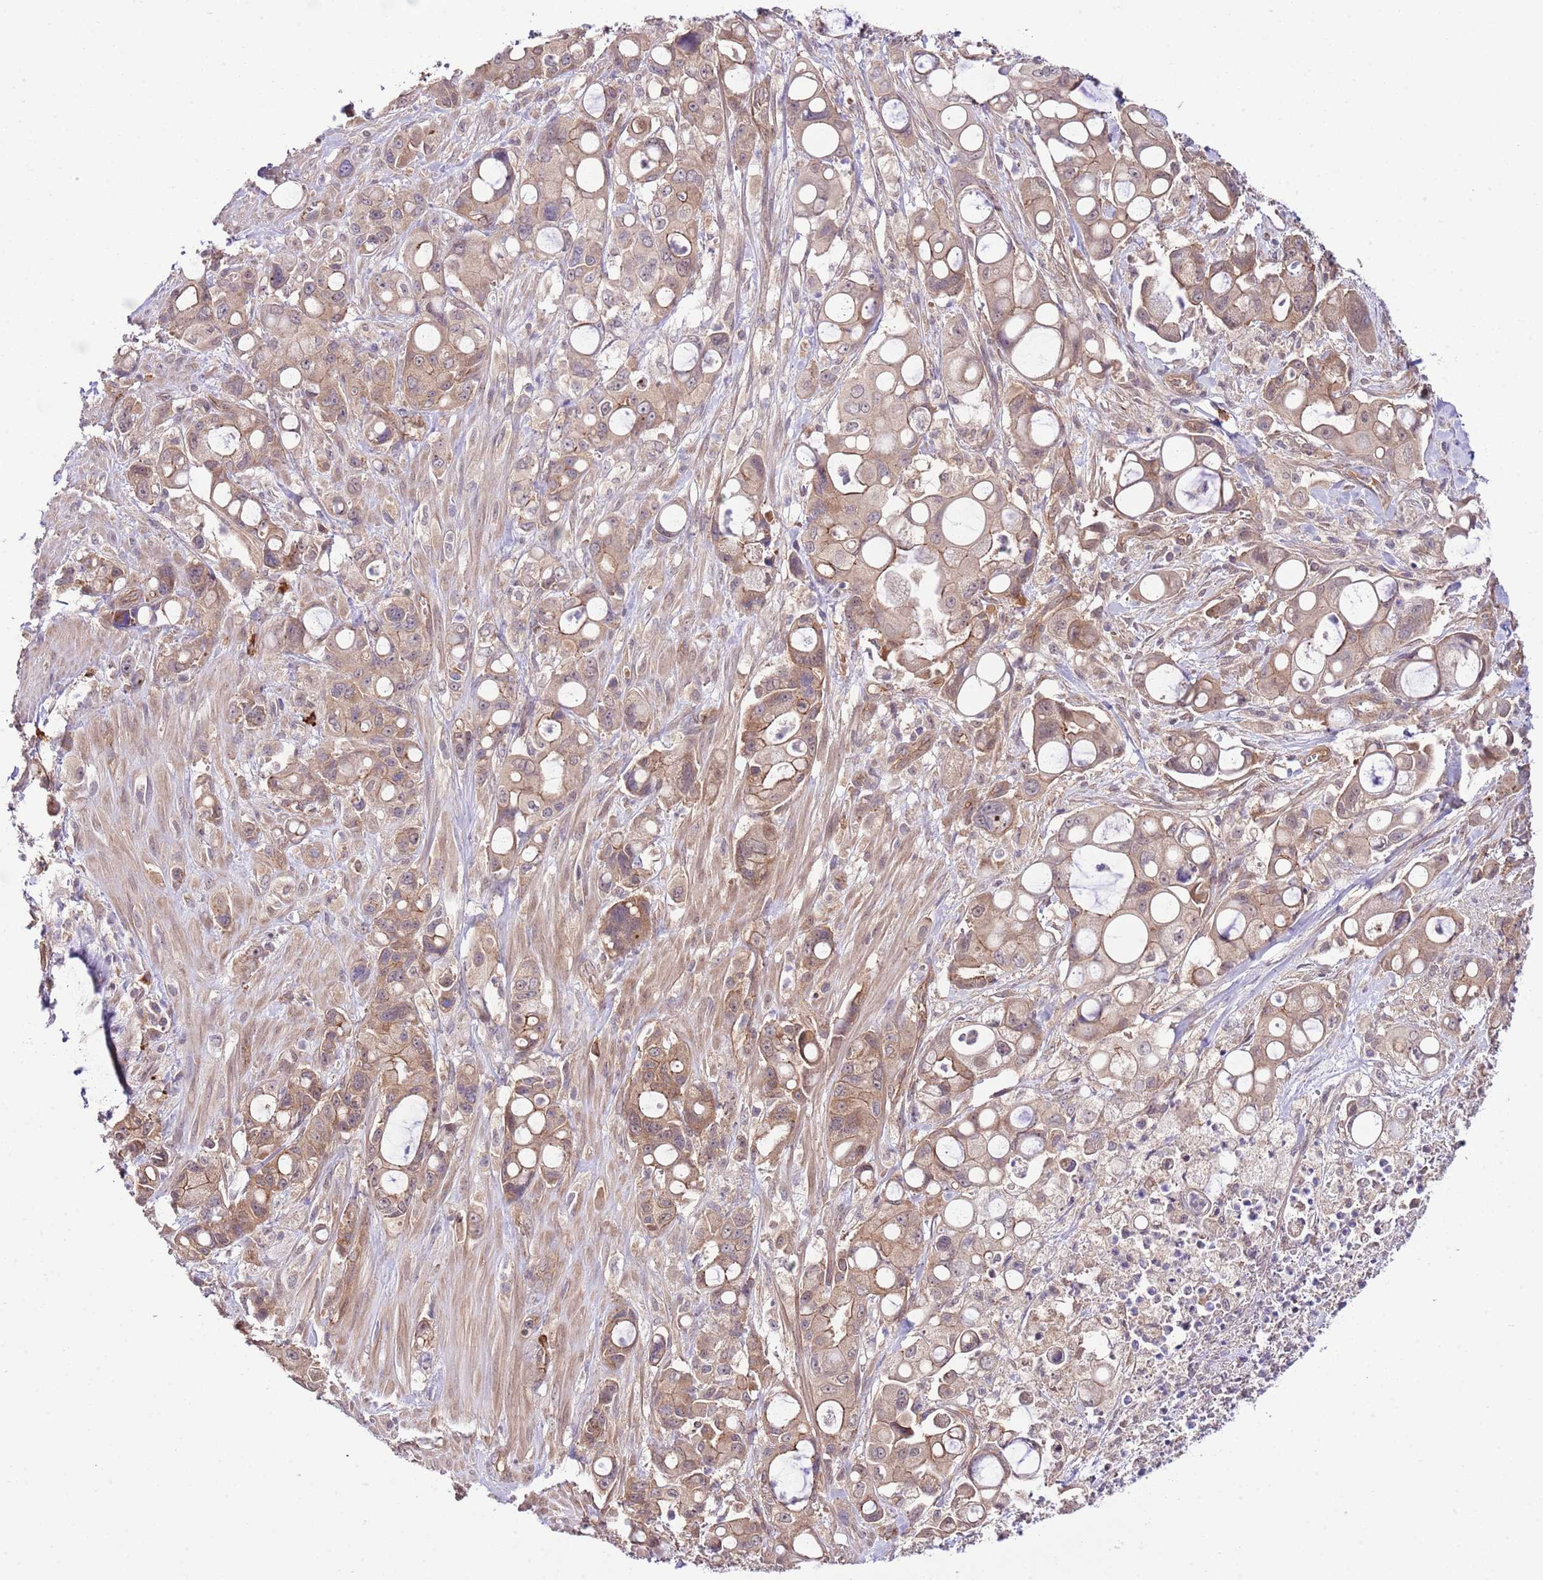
{"staining": {"intensity": "moderate", "quantity": ">75%", "location": "cytoplasmic/membranous"}, "tissue": "pancreatic cancer", "cell_type": "Tumor cells", "image_type": "cancer", "snomed": [{"axis": "morphology", "description": "Adenocarcinoma, NOS"}, {"axis": "topography", "description": "Pancreas"}], "caption": "A brown stain highlights moderate cytoplasmic/membranous staining of a protein in human pancreatic cancer (adenocarcinoma) tumor cells.", "gene": "DONSON", "patient": {"sex": "male", "age": 68}}